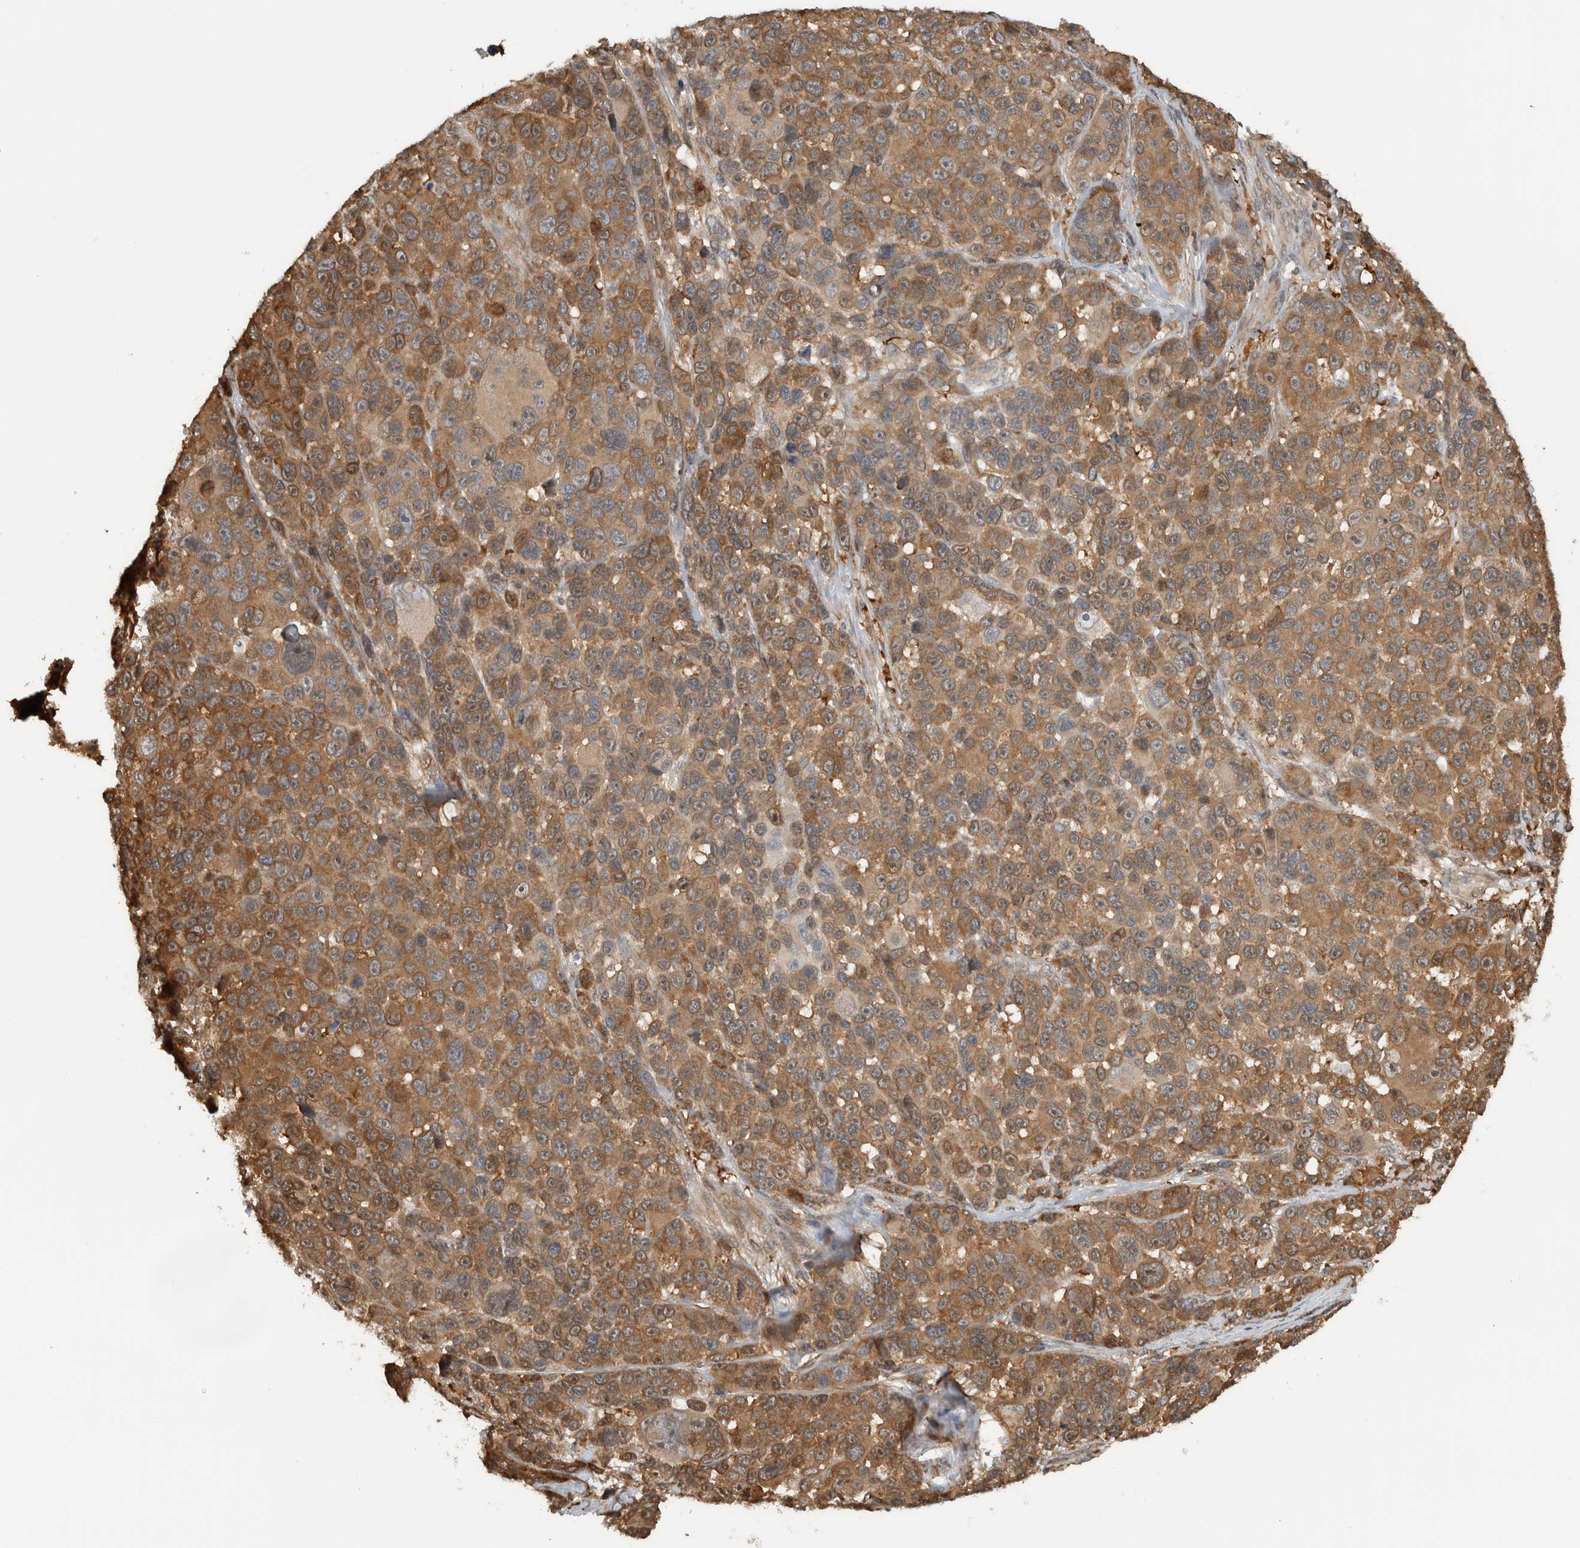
{"staining": {"intensity": "moderate", "quantity": ">75%", "location": "cytoplasmic/membranous"}, "tissue": "melanoma", "cell_type": "Tumor cells", "image_type": "cancer", "snomed": [{"axis": "morphology", "description": "Malignant melanoma, NOS"}, {"axis": "topography", "description": "Skin"}], "caption": "Melanoma tissue demonstrates moderate cytoplasmic/membranous staining in approximately >75% of tumor cells, visualized by immunohistochemistry. (brown staining indicates protein expression, while blue staining denotes nuclei).", "gene": "CNTROB", "patient": {"sex": "male", "age": 53}}